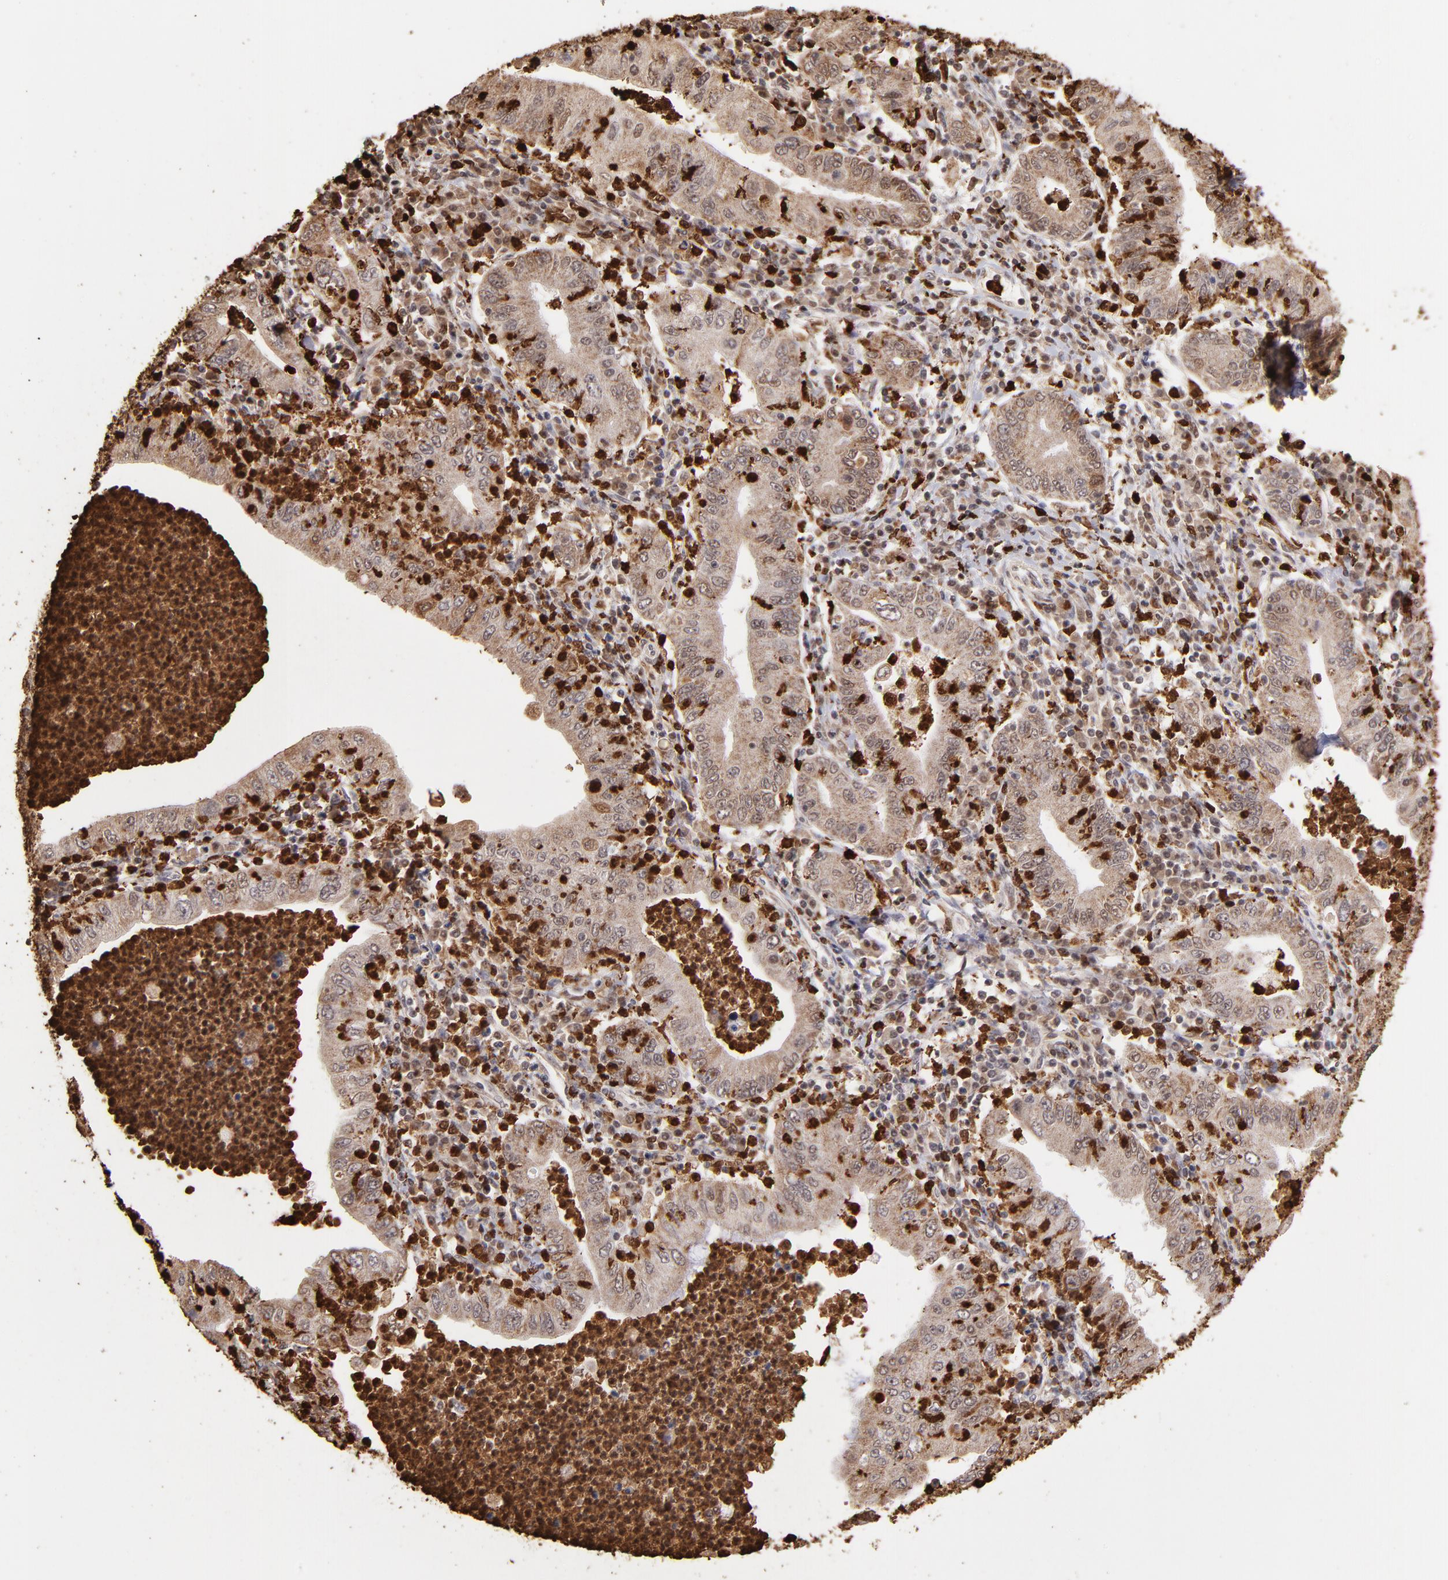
{"staining": {"intensity": "weak", "quantity": ">75%", "location": "cytoplasmic/membranous"}, "tissue": "stomach cancer", "cell_type": "Tumor cells", "image_type": "cancer", "snomed": [{"axis": "morphology", "description": "Normal tissue, NOS"}, {"axis": "morphology", "description": "Adenocarcinoma, NOS"}, {"axis": "topography", "description": "Esophagus"}, {"axis": "topography", "description": "Stomach, upper"}, {"axis": "topography", "description": "Peripheral nerve tissue"}], "caption": "Protein expression analysis of stomach cancer exhibits weak cytoplasmic/membranous positivity in approximately >75% of tumor cells.", "gene": "ZFX", "patient": {"sex": "male", "age": 62}}